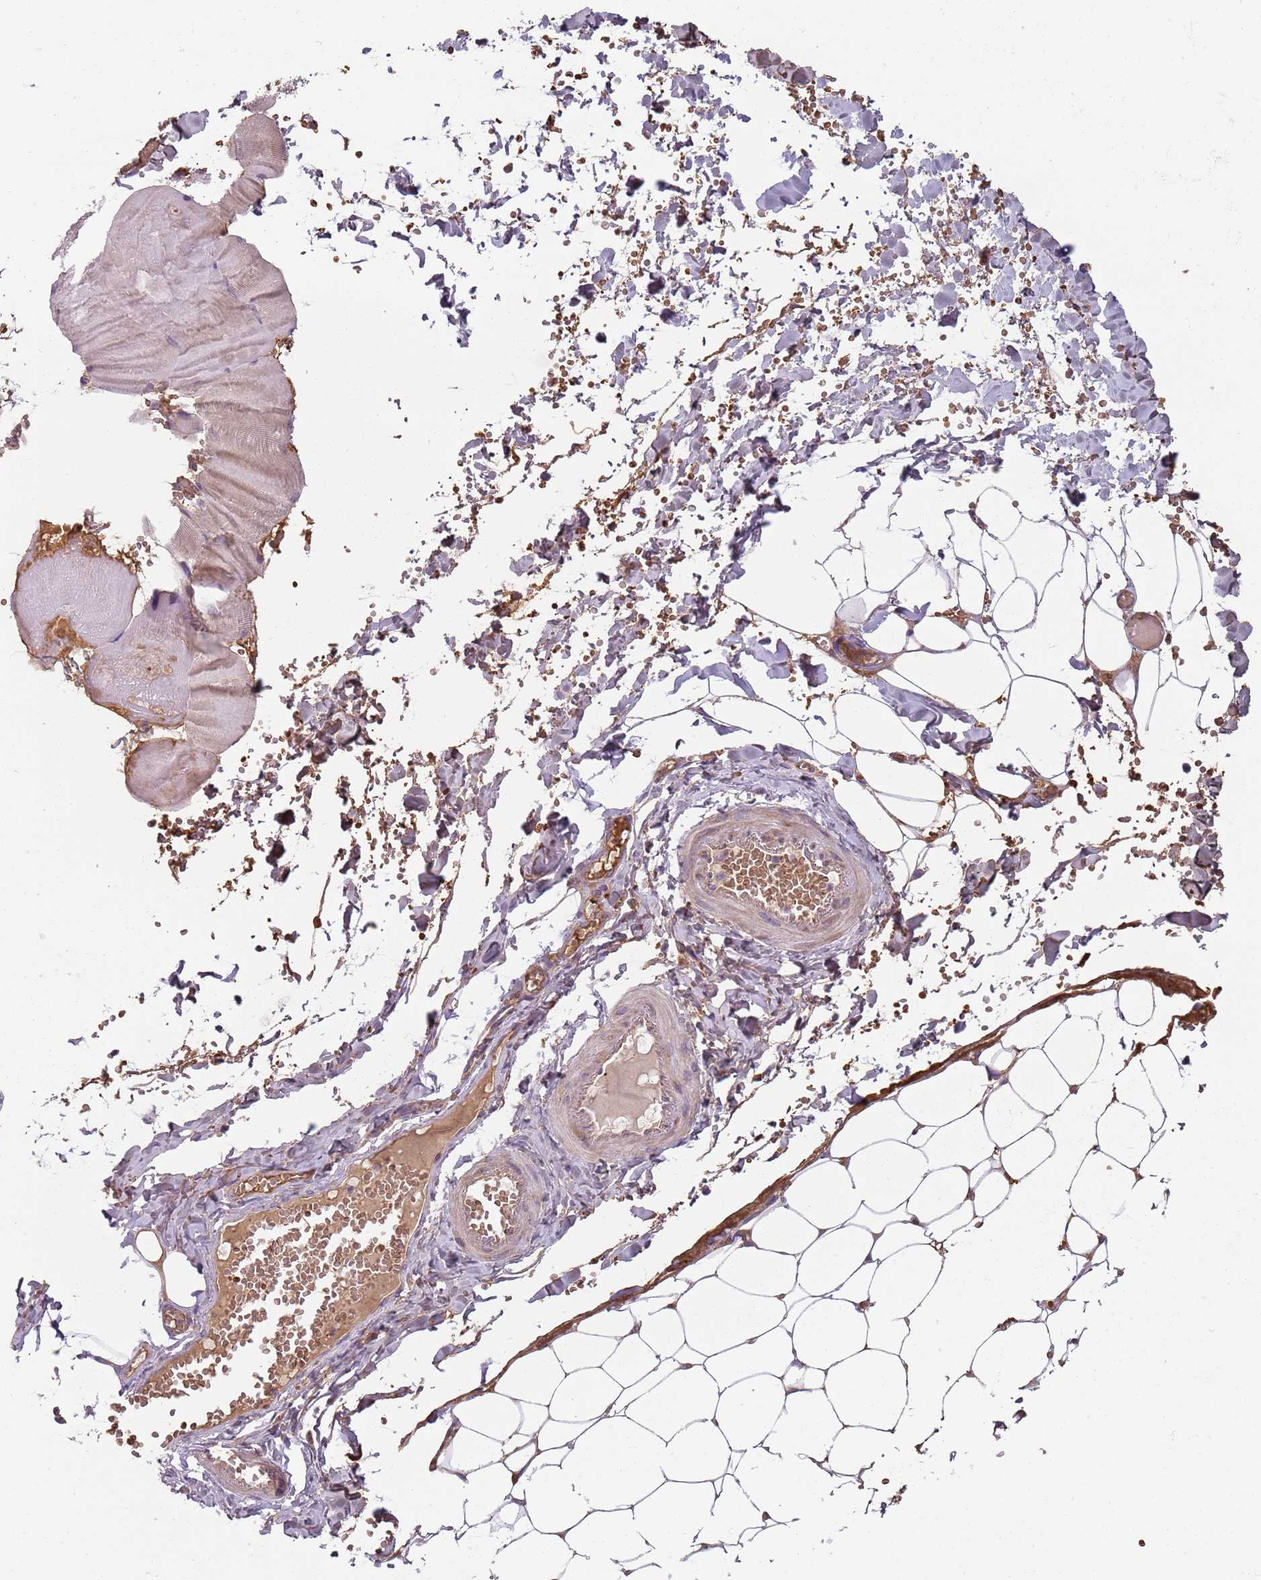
{"staining": {"intensity": "negative", "quantity": "none", "location": "none"}, "tissue": "adipose tissue", "cell_type": "Adipocytes", "image_type": "normal", "snomed": [{"axis": "morphology", "description": "Normal tissue, NOS"}, {"axis": "topography", "description": "Skeletal muscle"}, {"axis": "topography", "description": "Peripheral nerve tissue"}], "caption": "Immunohistochemical staining of benign adipose tissue displays no significant expression in adipocytes. Brightfield microscopy of IHC stained with DAB (brown) and hematoxylin (blue), captured at high magnification.", "gene": "SPATA2", "patient": {"sex": "female", "age": 55}}